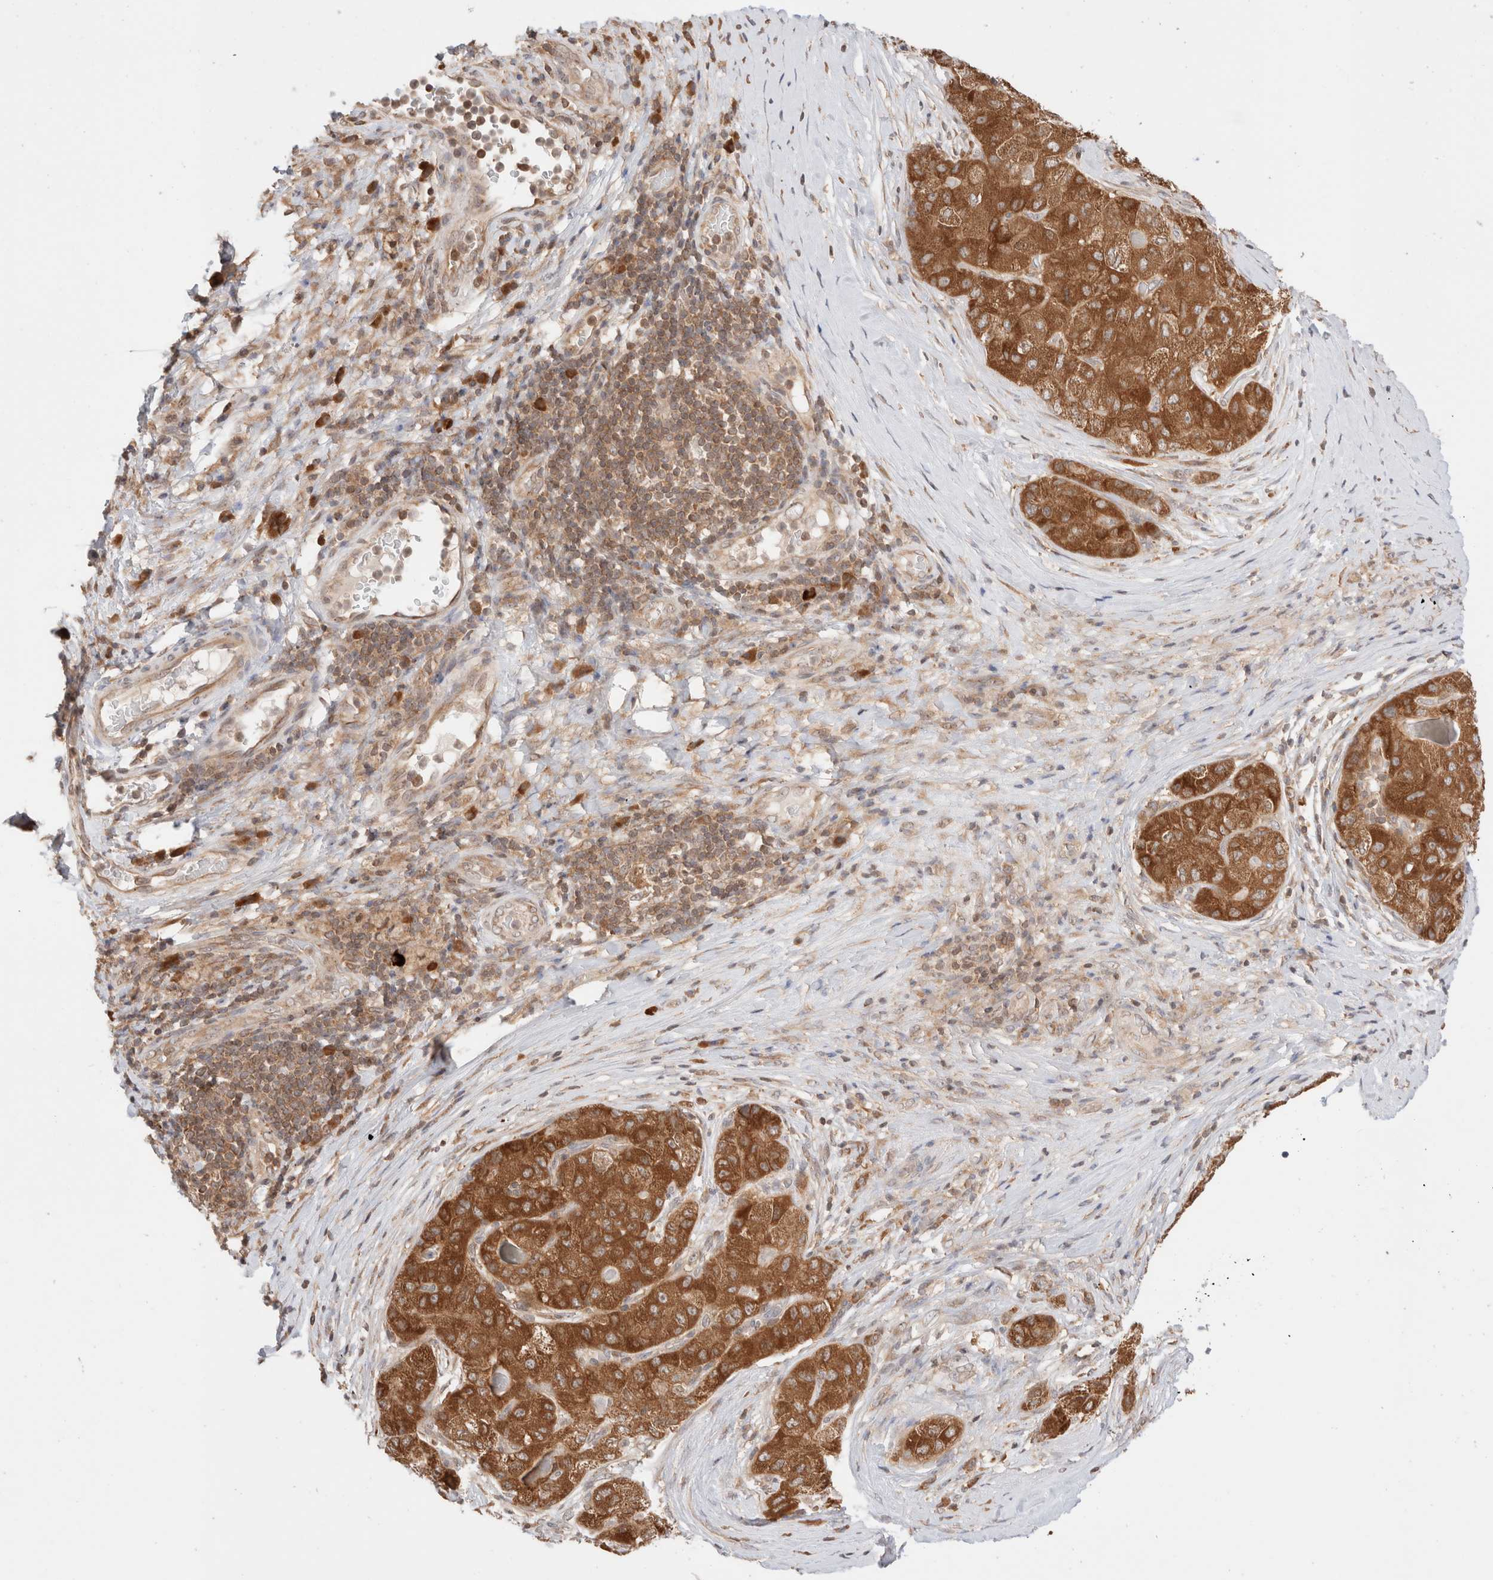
{"staining": {"intensity": "moderate", "quantity": ">75%", "location": "cytoplasmic/membranous"}, "tissue": "liver cancer", "cell_type": "Tumor cells", "image_type": "cancer", "snomed": [{"axis": "morphology", "description": "Carcinoma, Hepatocellular, NOS"}, {"axis": "topography", "description": "Liver"}], "caption": "Moderate cytoplasmic/membranous expression for a protein is present in about >75% of tumor cells of liver cancer using immunohistochemistry.", "gene": "XKR4", "patient": {"sex": "male", "age": 80}}